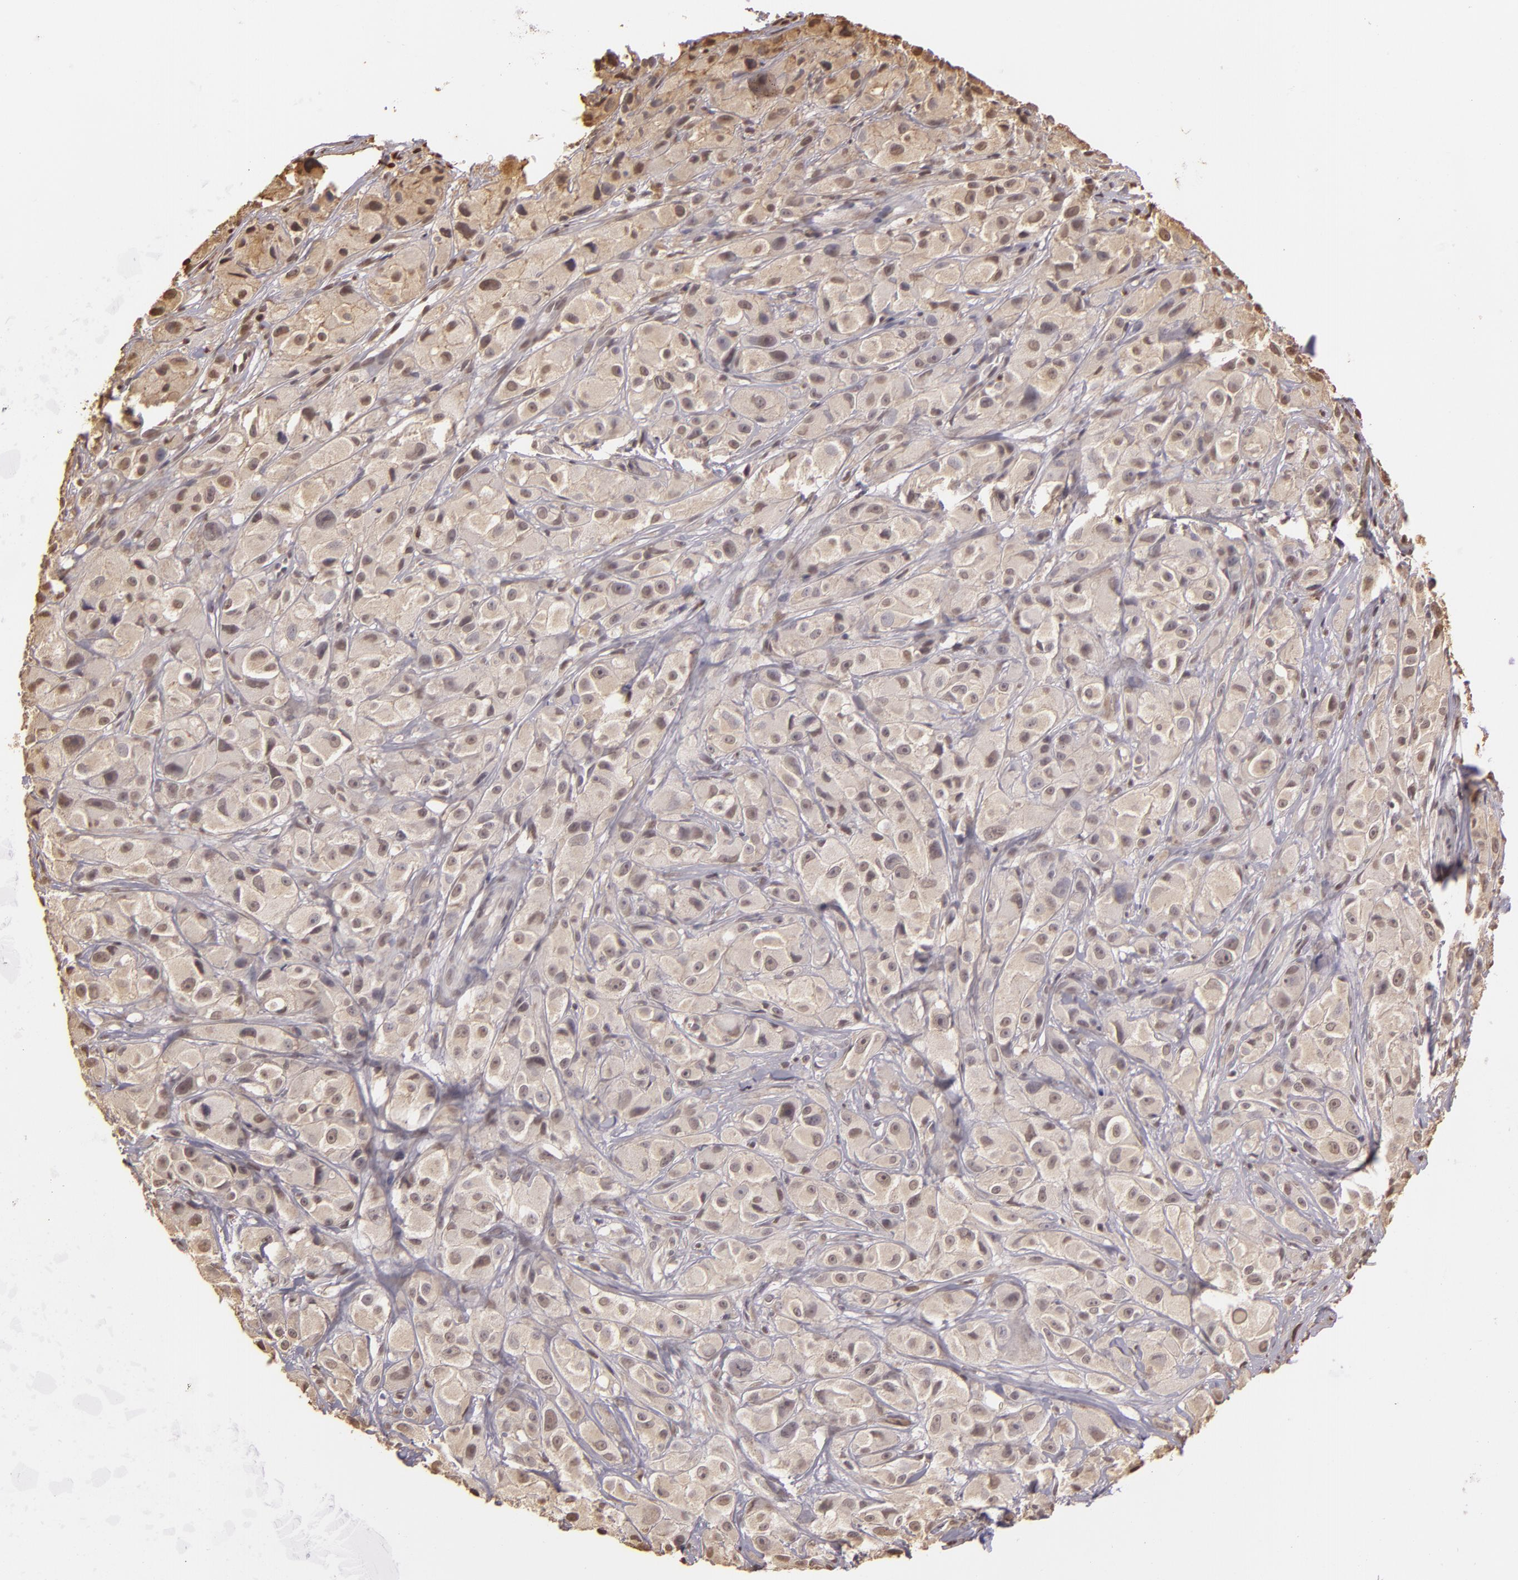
{"staining": {"intensity": "weak", "quantity": "25%-75%", "location": "cytoplasmic/membranous"}, "tissue": "melanoma", "cell_type": "Tumor cells", "image_type": "cancer", "snomed": [{"axis": "morphology", "description": "Malignant melanoma, NOS"}, {"axis": "topography", "description": "Skin"}], "caption": "The immunohistochemical stain labels weak cytoplasmic/membranous staining in tumor cells of malignant melanoma tissue.", "gene": "ARPC2", "patient": {"sex": "male", "age": 56}}